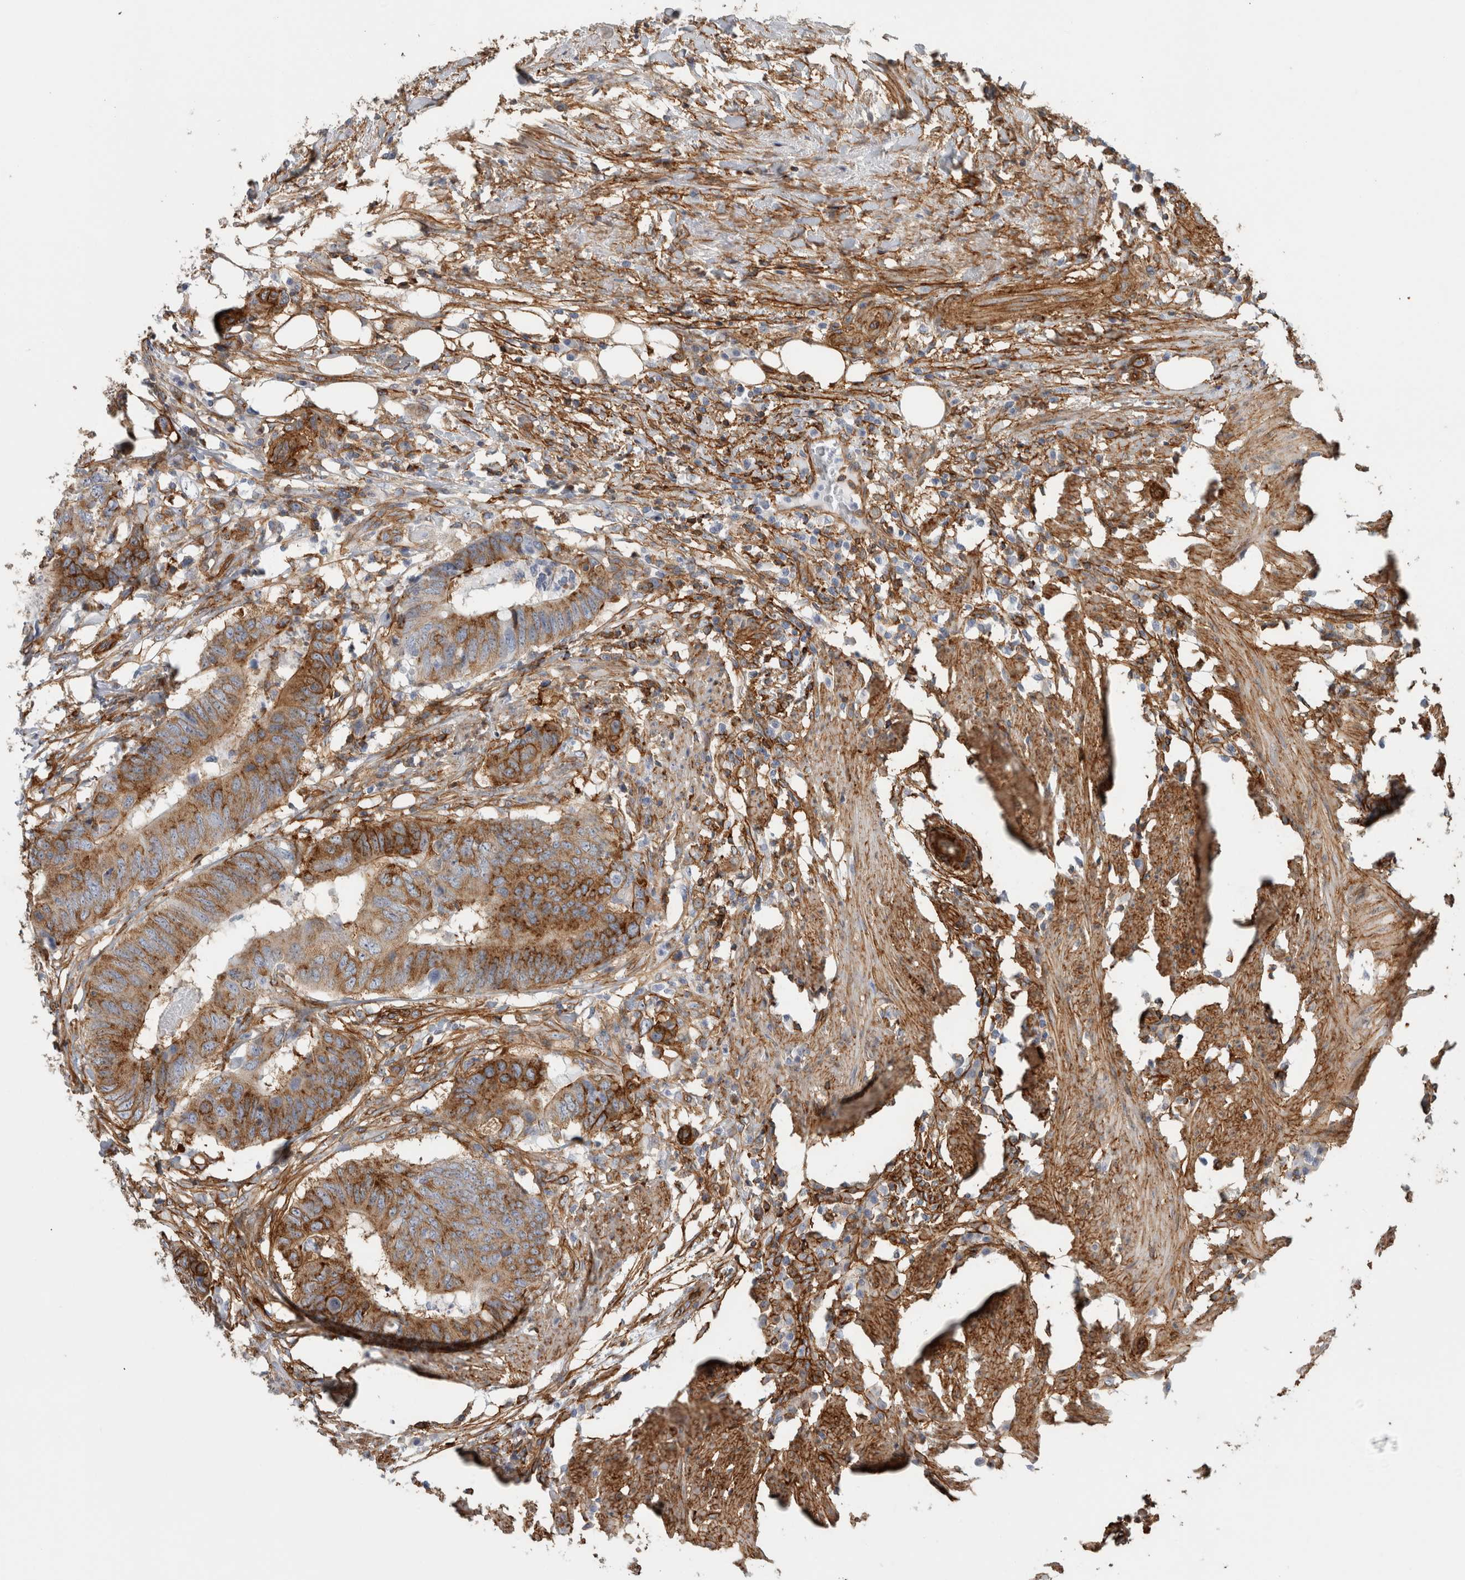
{"staining": {"intensity": "moderate", "quantity": ">75%", "location": "cytoplasmic/membranous"}, "tissue": "colorectal cancer", "cell_type": "Tumor cells", "image_type": "cancer", "snomed": [{"axis": "morphology", "description": "Adenocarcinoma, NOS"}, {"axis": "topography", "description": "Colon"}], "caption": "Immunohistochemical staining of colorectal cancer demonstrates moderate cytoplasmic/membranous protein staining in approximately >75% of tumor cells.", "gene": "AHNAK", "patient": {"sex": "male", "age": 56}}